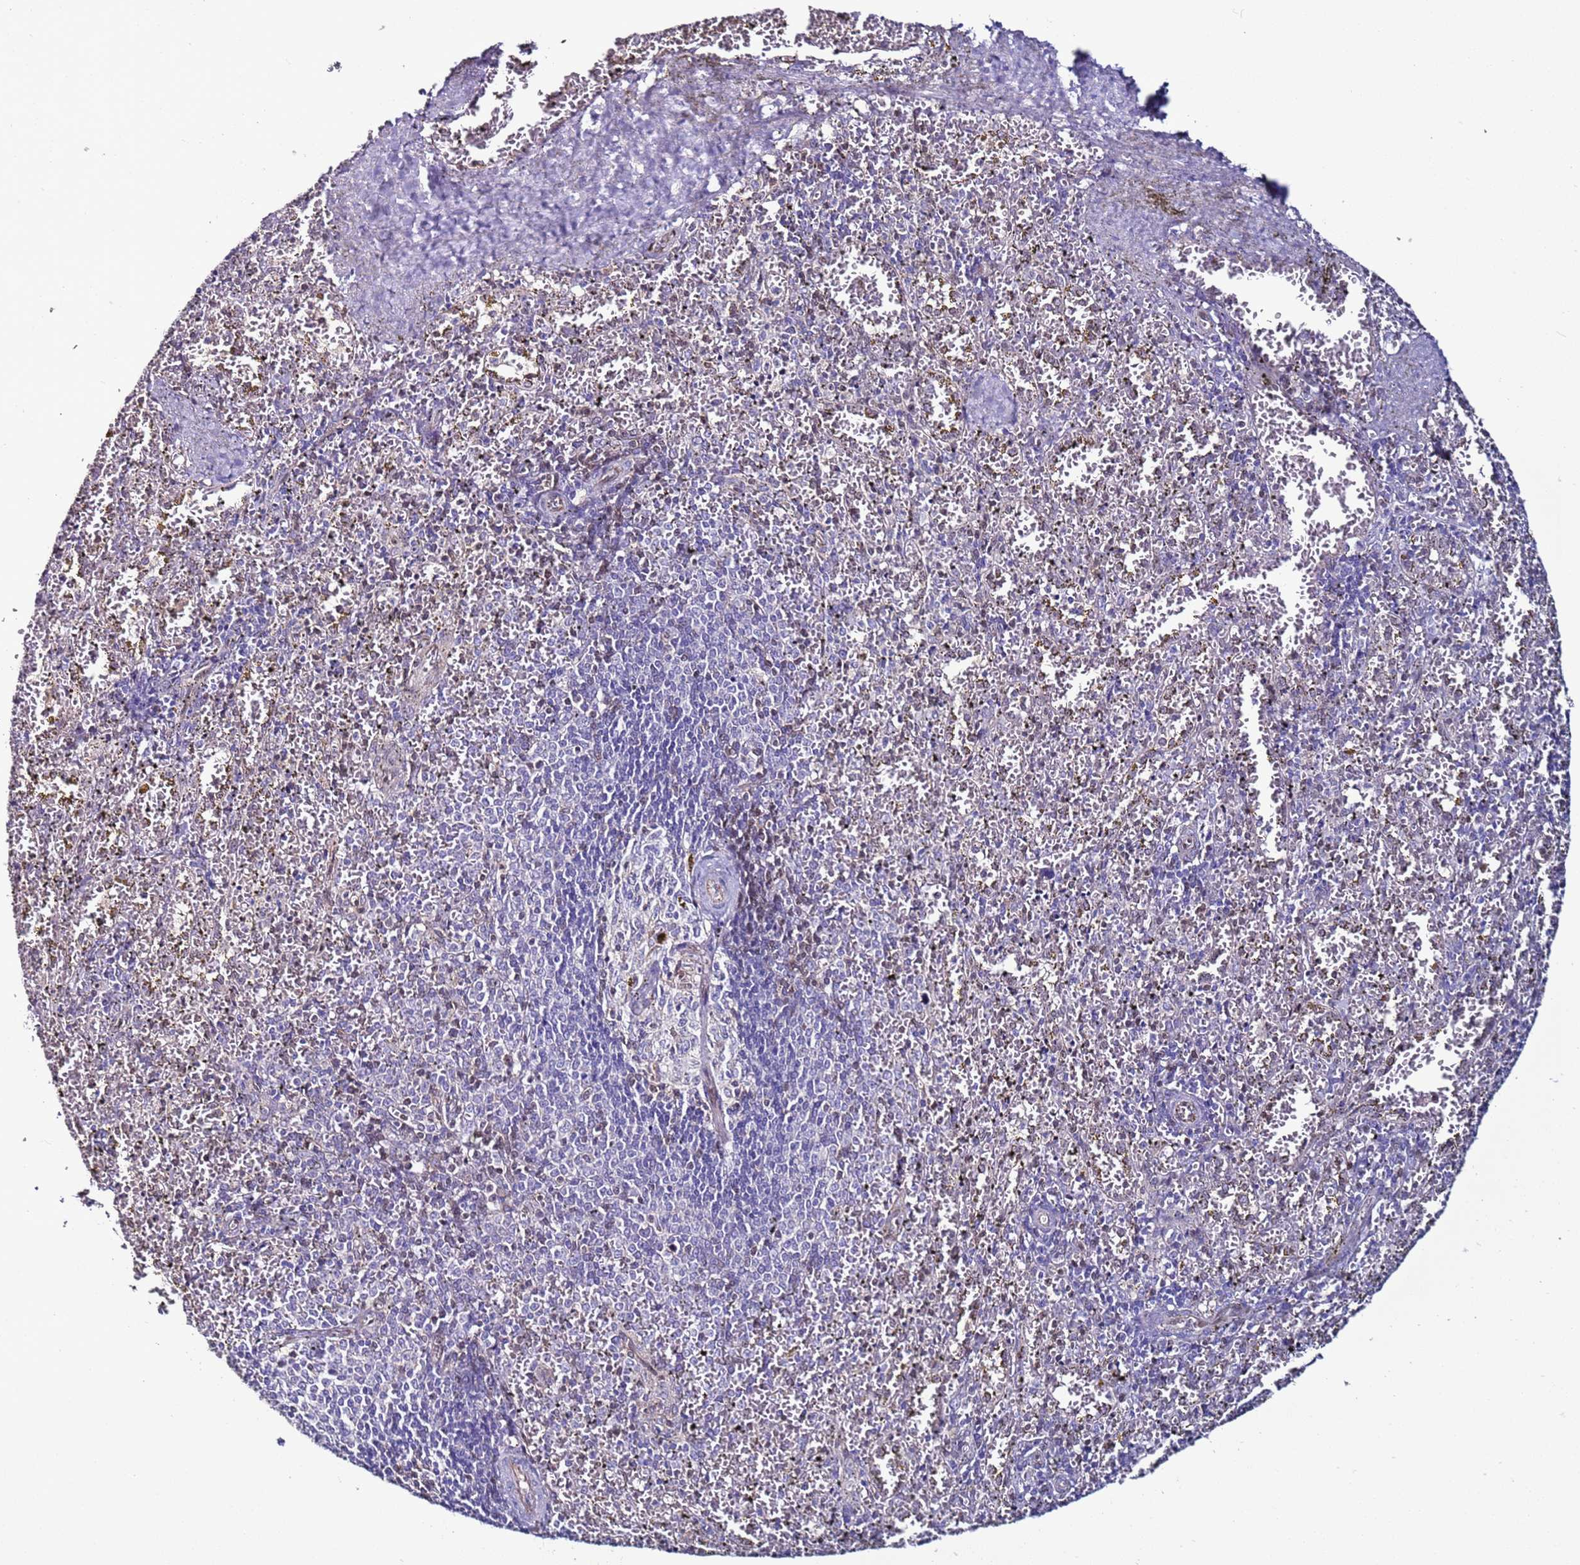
{"staining": {"intensity": "weak", "quantity": "25%-75%", "location": "cytoplasmic/membranous"}, "tissue": "spleen", "cell_type": "Cells in red pulp", "image_type": "normal", "snomed": [{"axis": "morphology", "description": "Normal tissue, NOS"}, {"axis": "topography", "description": "Spleen"}], "caption": "Protein expression analysis of benign spleen reveals weak cytoplasmic/membranous expression in approximately 25%-75% of cells in red pulp. (DAB IHC, brown staining for protein, blue staining for nuclei).", "gene": "TENM3", "patient": {"sex": "male", "age": 11}}